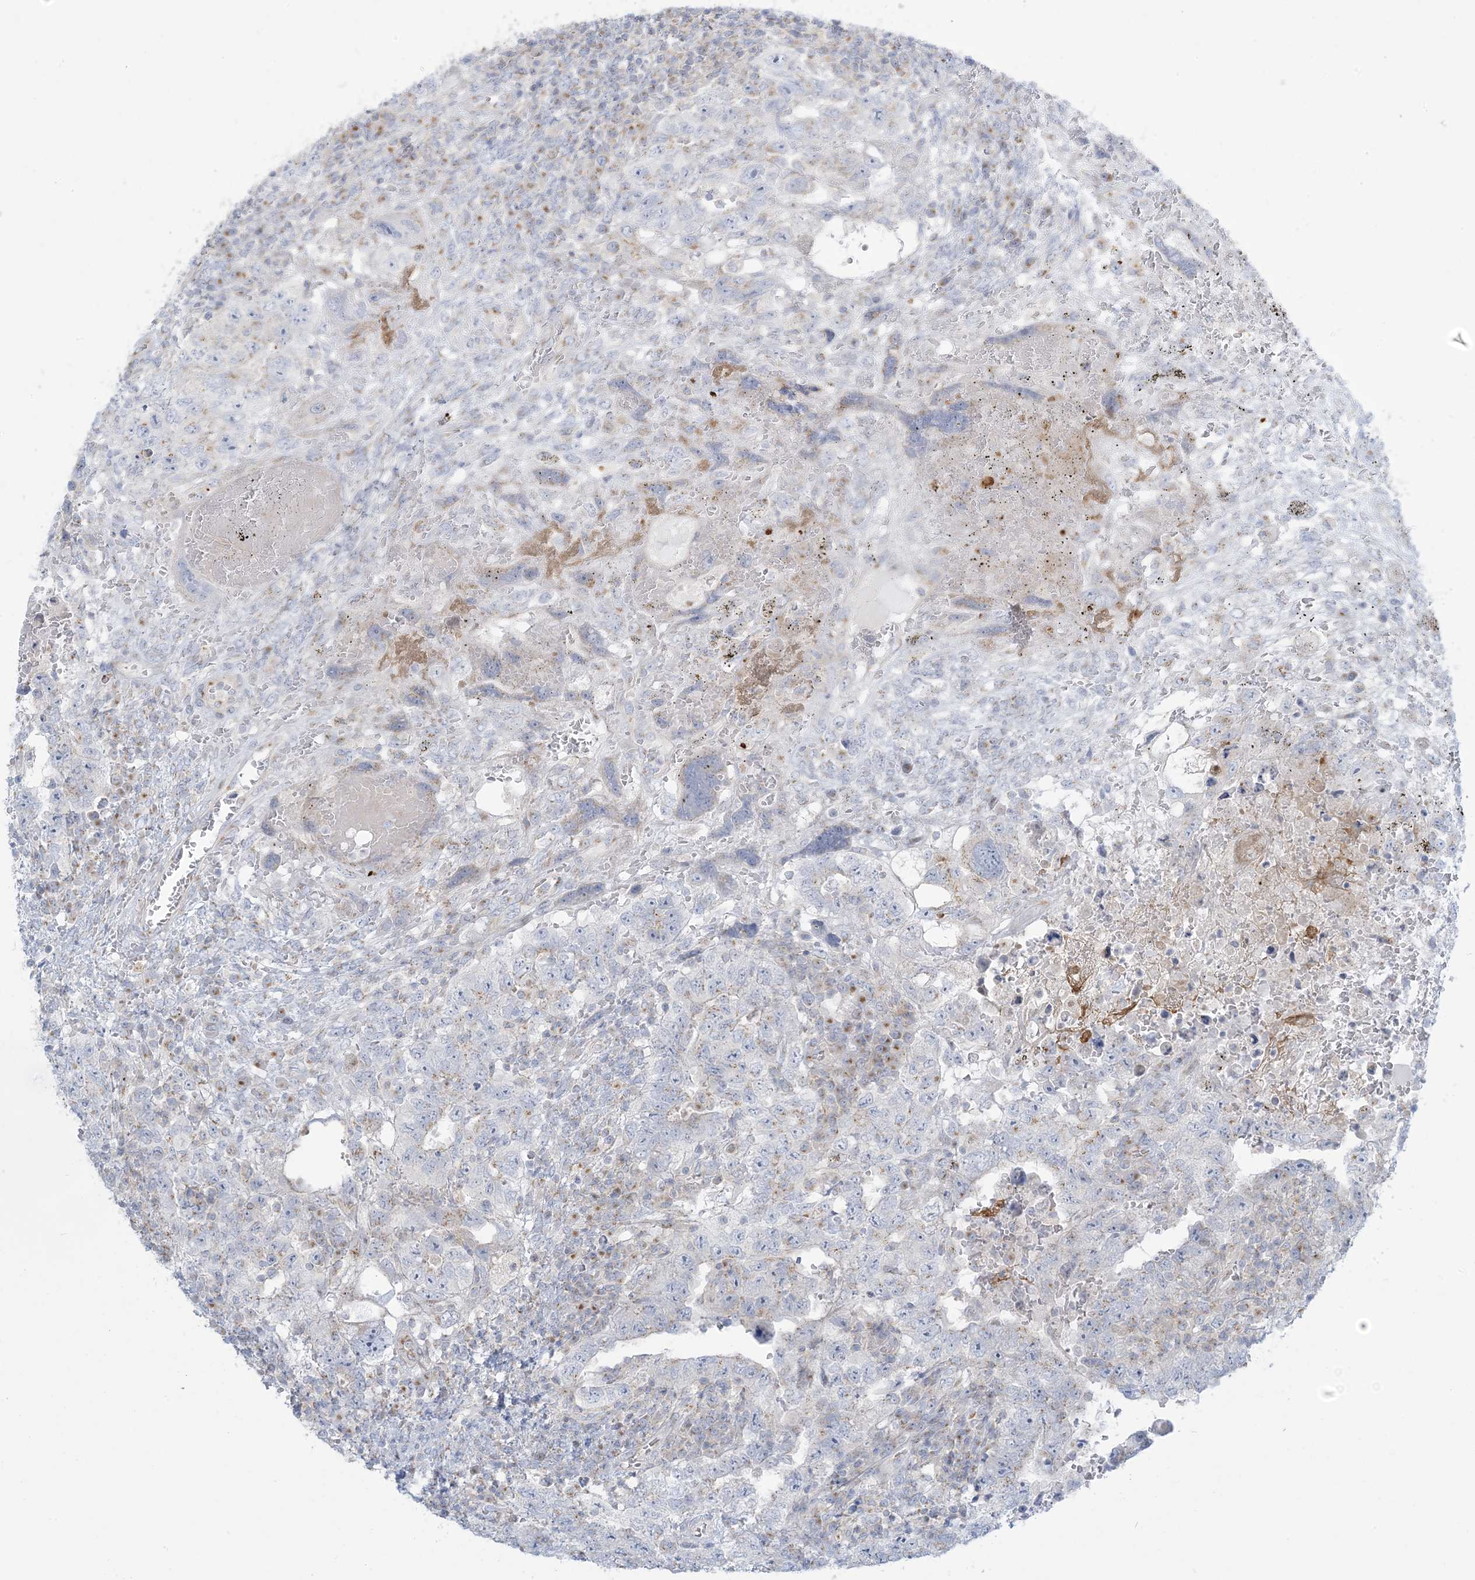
{"staining": {"intensity": "negative", "quantity": "none", "location": "none"}, "tissue": "testis cancer", "cell_type": "Tumor cells", "image_type": "cancer", "snomed": [{"axis": "morphology", "description": "Carcinoma, Embryonal, NOS"}, {"axis": "topography", "description": "Testis"}], "caption": "A micrograph of human embryonal carcinoma (testis) is negative for staining in tumor cells.", "gene": "AFTPH", "patient": {"sex": "male", "age": 26}}